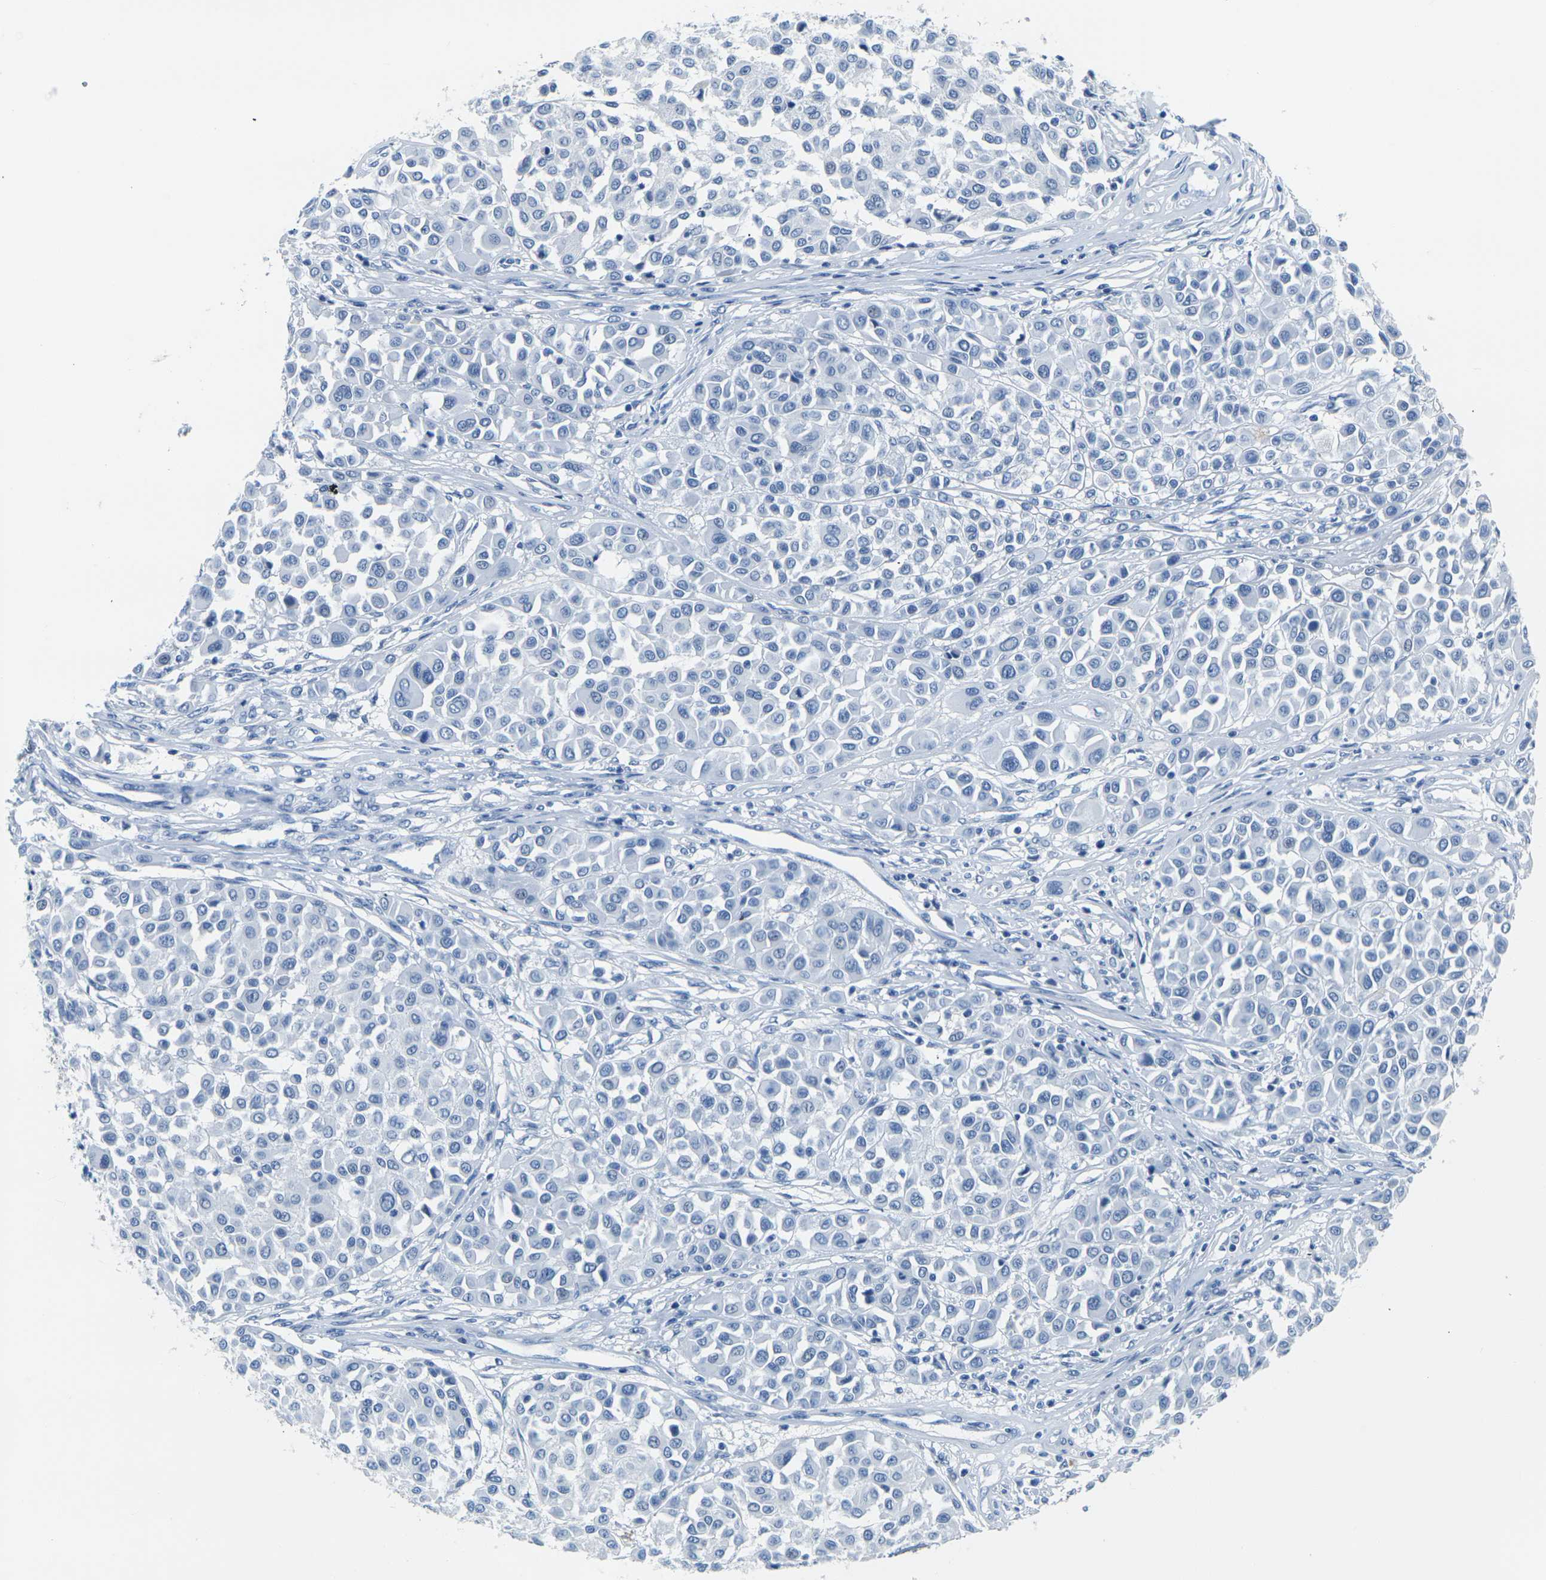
{"staining": {"intensity": "negative", "quantity": "none", "location": "none"}, "tissue": "melanoma", "cell_type": "Tumor cells", "image_type": "cancer", "snomed": [{"axis": "morphology", "description": "Malignant melanoma, Metastatic site"}, {"axis": "topography", "description": "Soft tissue"}], "caption": "The photomicrograph shows no significant positivity in tumor cells of malignant melanoma (metastatic site).", "gene": "CLDN7", "patient": {"sex": "male", "age": 41}}